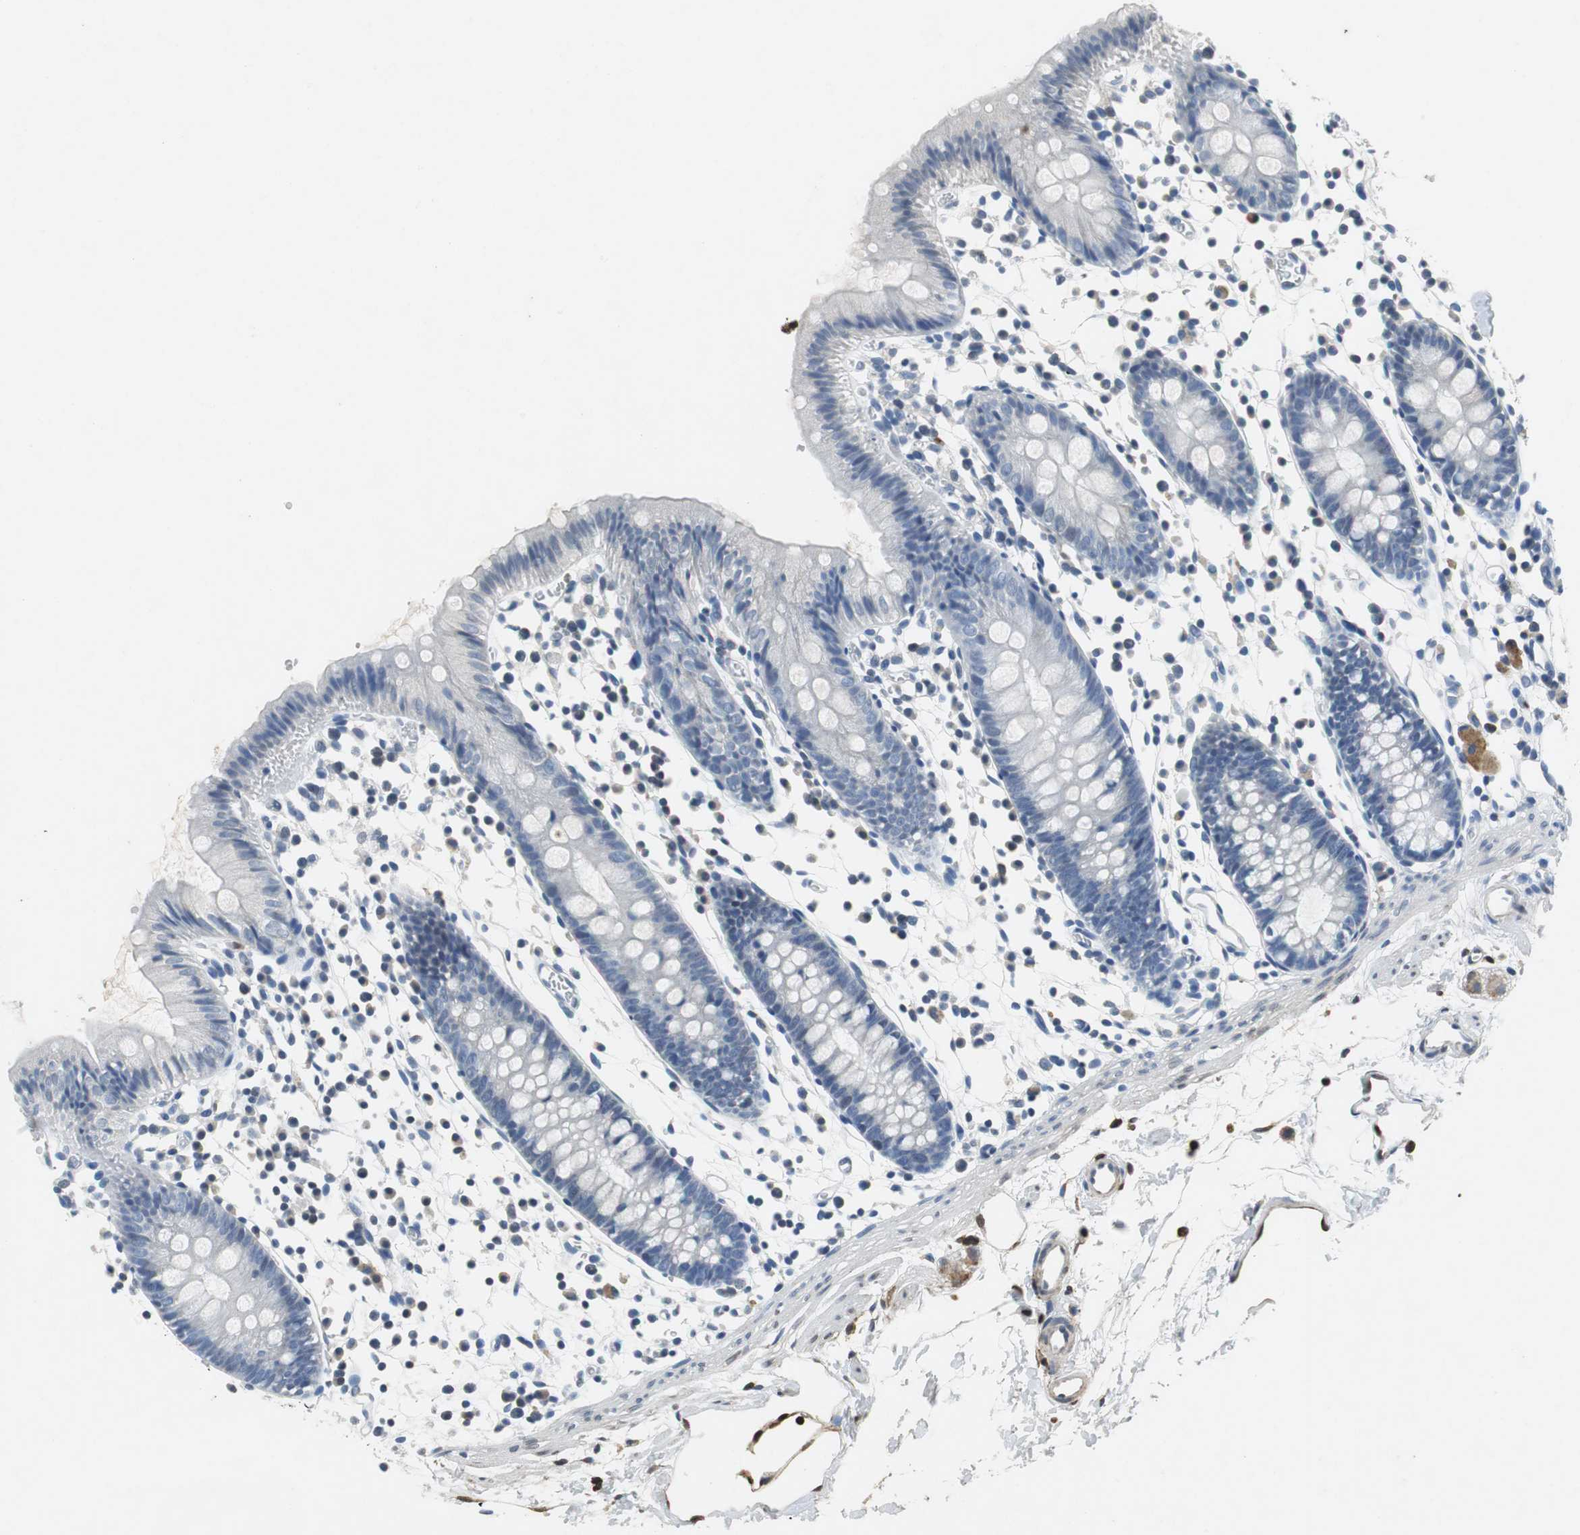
{"staining": {"intensity": "weak", "quantity": "25%-75%", "location": "cytoplasmic/membranous"}, "tissue": "colon", "cell_type": "Endothelial cells", "image_type": "normal", "snomed": [{"axis": "morphology", "description": "Normal tissue, NOS"}, {"axis": "topography", "description": "Colon"}], "caption": "Endothelial cells exhibit low levels of weak cytoplasmic/membranous positivity in approximately 25%-75% of cells in normal colon.", "gene": "ORM1", "patient": {"sex": "male", "age": 14}}